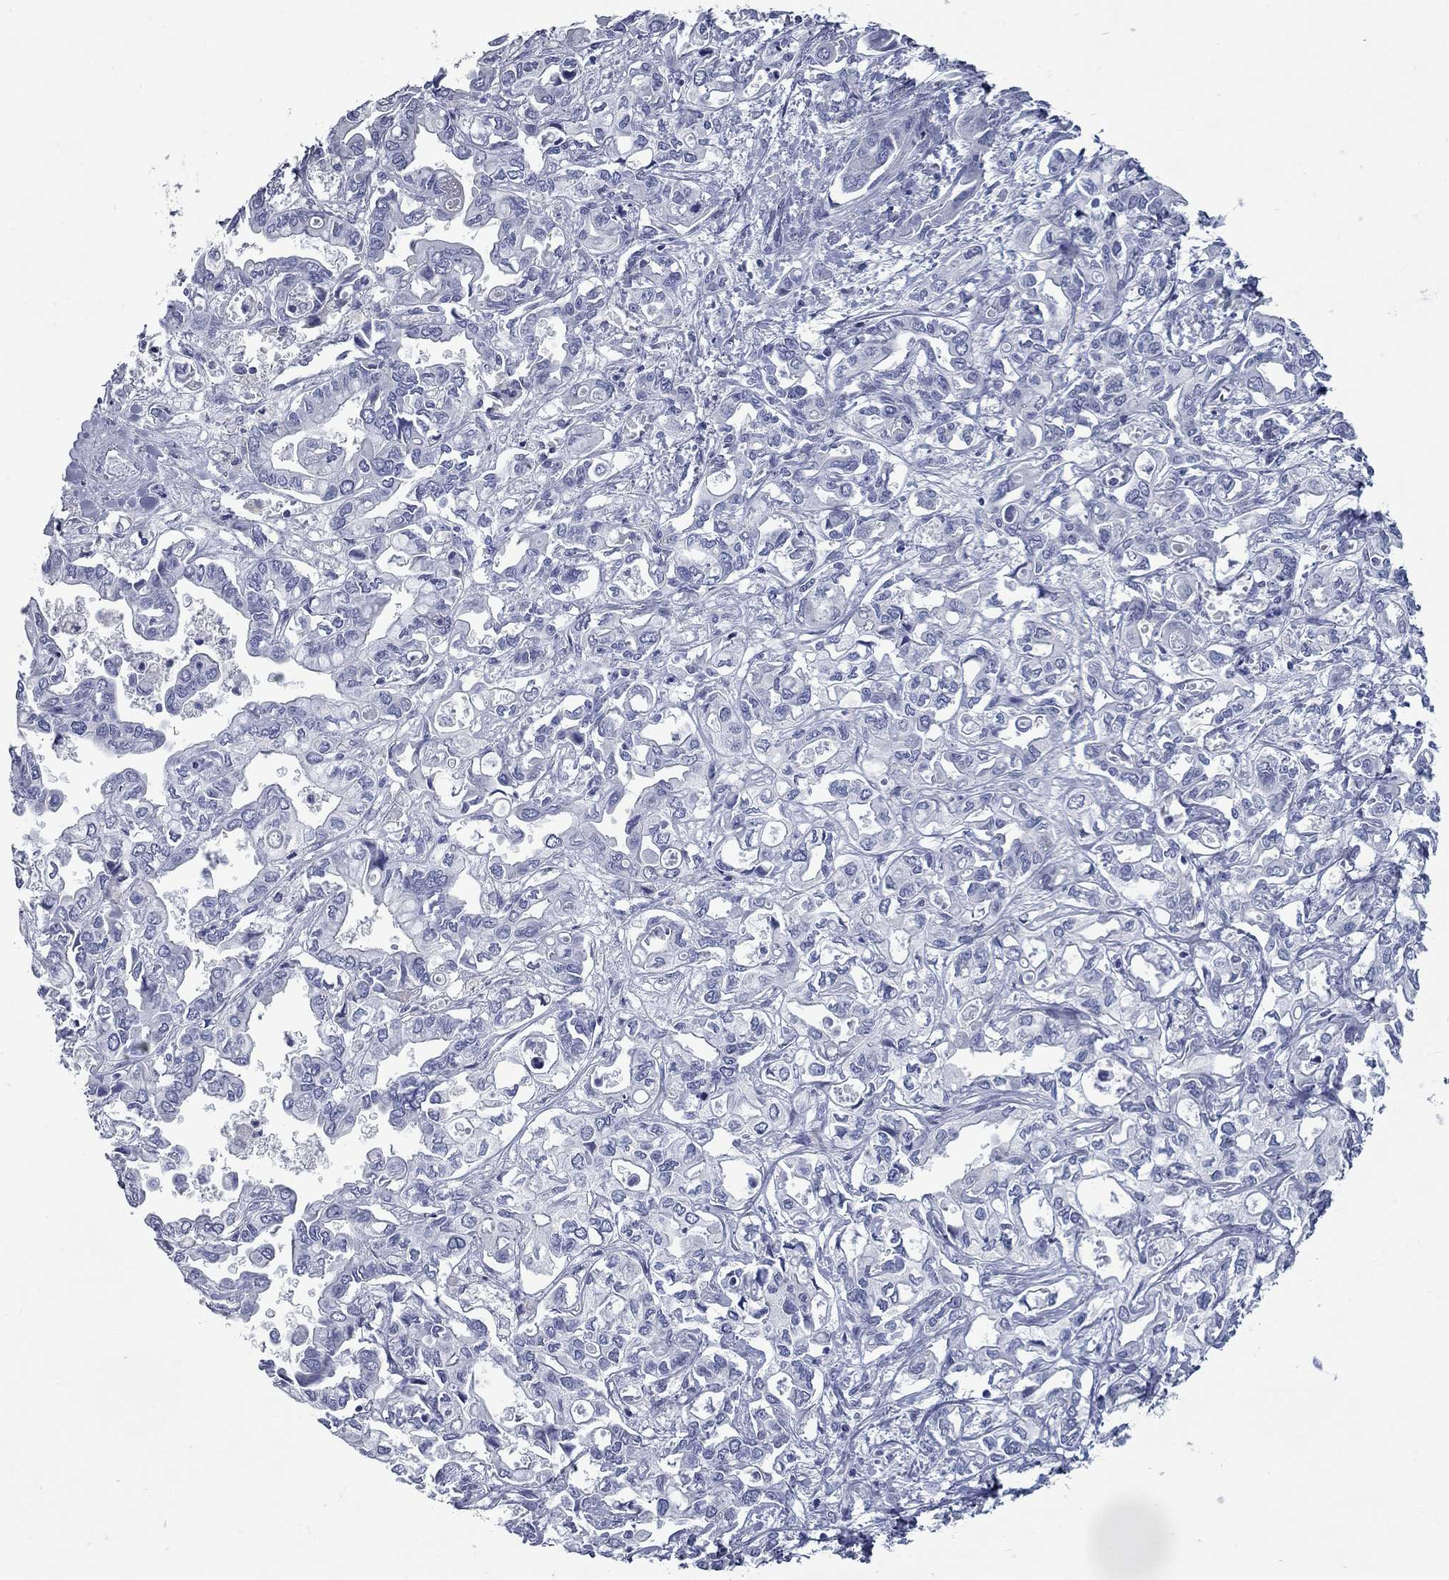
{"staining": {"intensity": "negative", "quantity": "none", "location": "none"}, "tissue": "liver cancer", "cell_type": "Tumor cells", "image_type": "cancer", "snomed": [{"axis": "morphology", "description": "Cholangiocarcinoma"}, {"axis": "topography", "description": "Liver"}], "caption": "DAB immunohistochemical staining of human liver cholangiocarcinoma exhibits no significant staining in tumor cells.", "gene": "KIRREL2", "patient": {"sex": "female", "age": 64}}